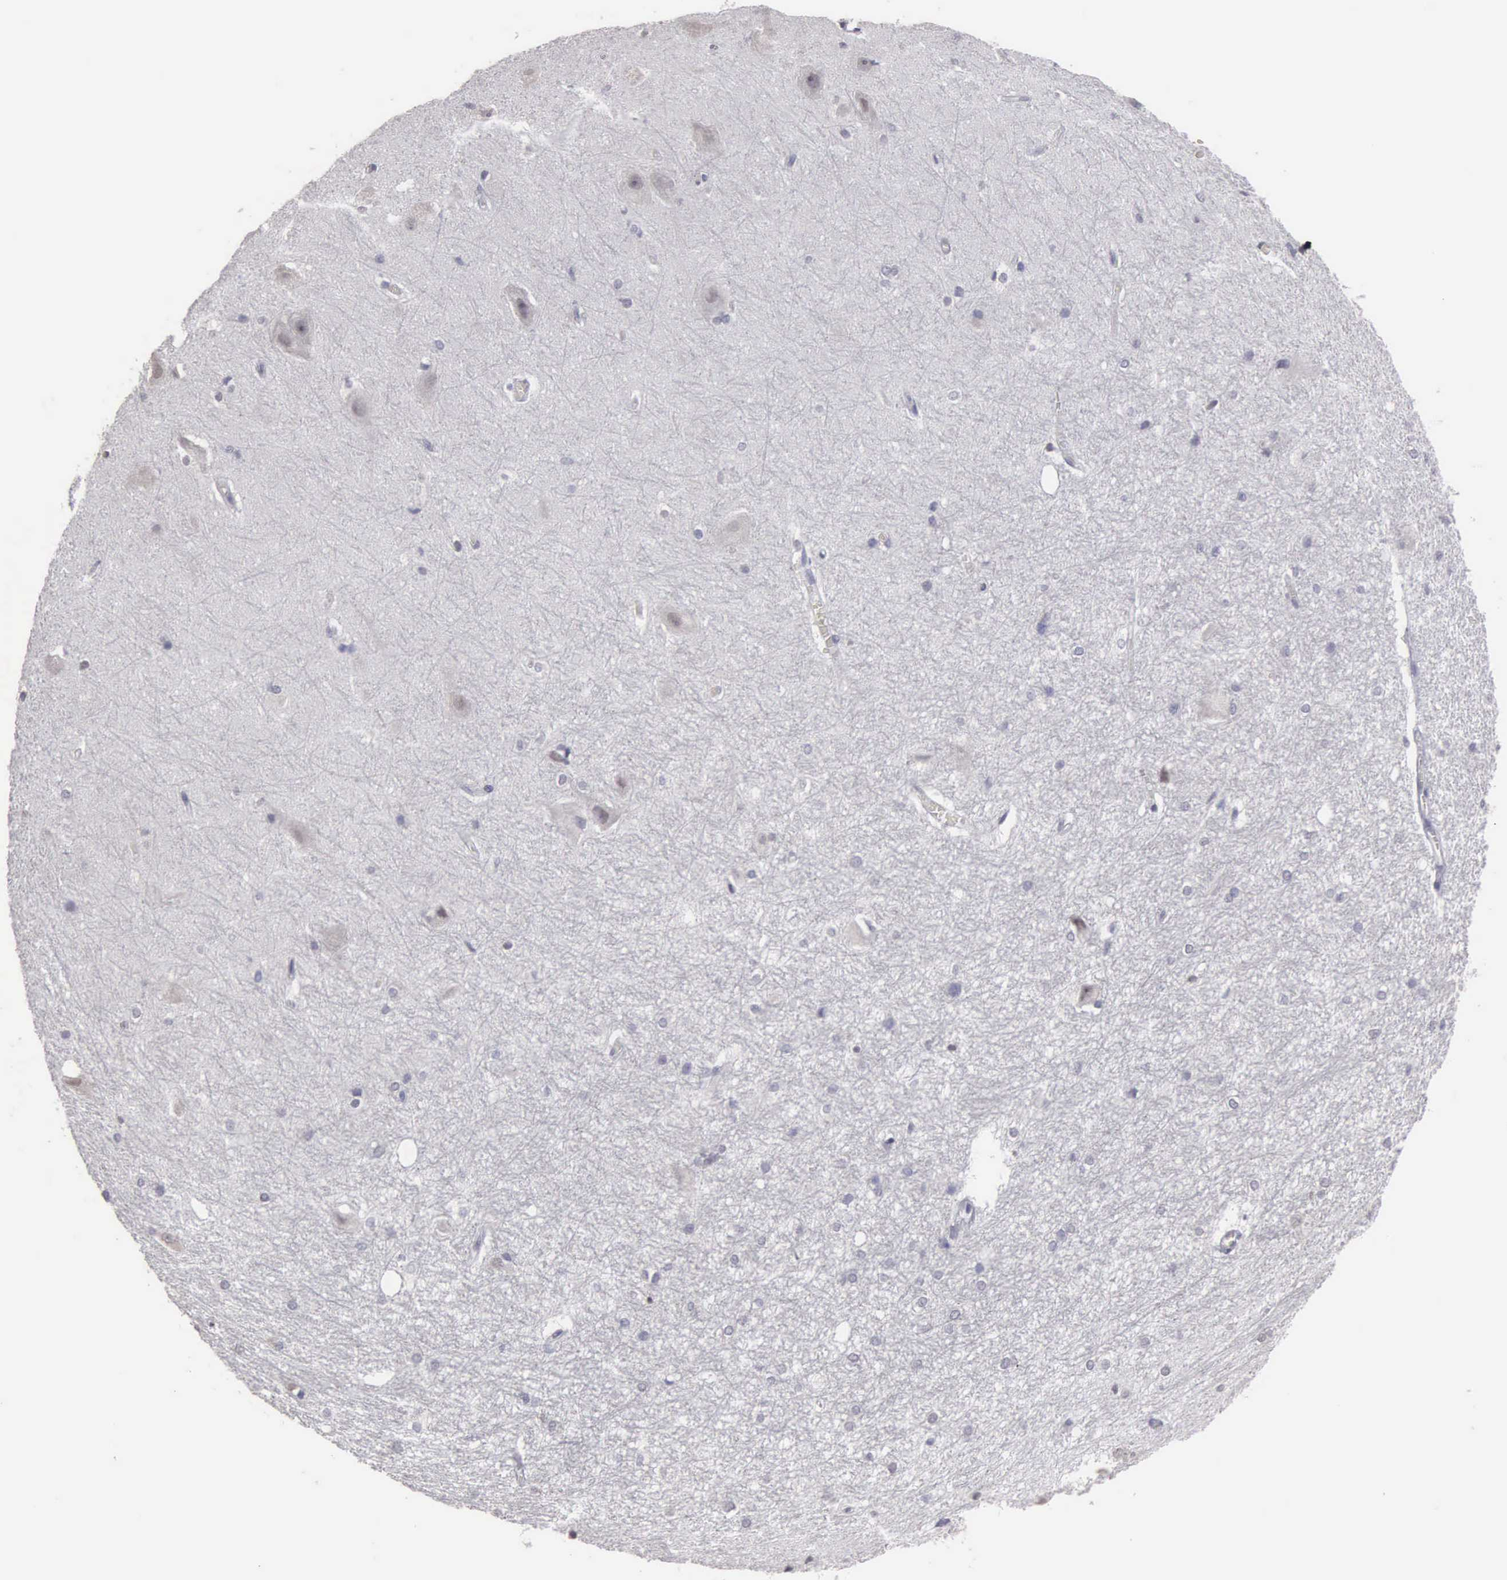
{"staining": {"intensity": "weak", "quantity": "<25%", "location": "nuclear"}, "tissue": "hippocampus", "cell_type": "Glial cells", "image_type": "normal", "snomed": [{"axis": "morphology", "description": "Normal tissue, NOS"}, {"axis": "topography", "description": "Hippocampus"}], "caption": "High magnification brightfield microscopy of normal hippocampus stained with DAB (3,3'-diaminobenzidine) (brown) and counterstained with hematoxylin (blue): glial cells show no significant staining.", "gene": "UPB1", "patient": {"sex": "female", "age": 19}}